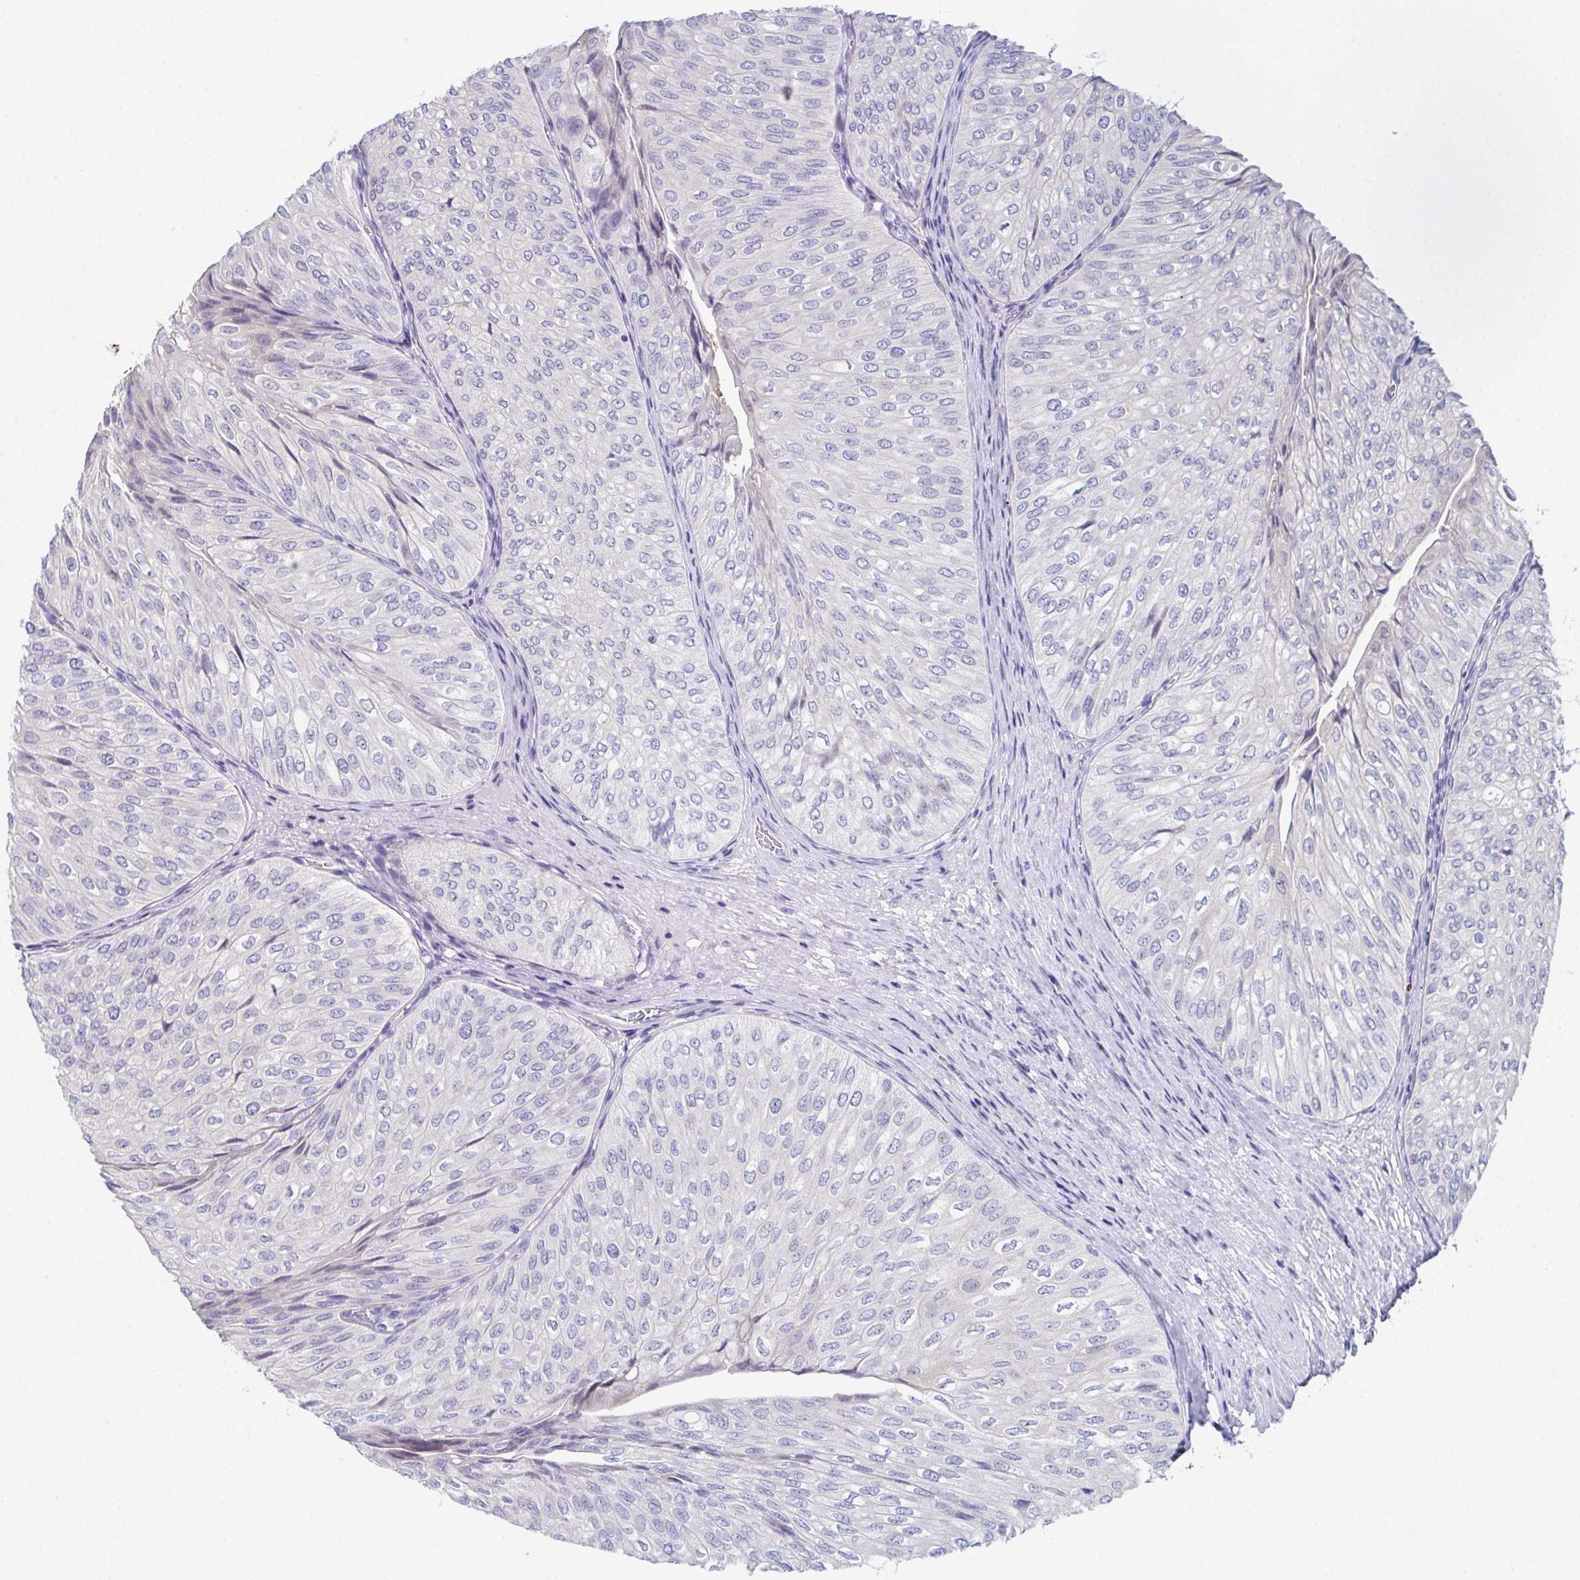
{"staining": {"intensity": "negative", "quantity": "none", "location": "none"}, "tissue": "urothelial cancer", "cell_type": "Tumor cells", "image_type": "cancer", "snomed": [{"axis": "morphology", "description": "Urothelial carcinoma, NOS"}, {"axis": "topography", "description": "Urinary bladder"}], "caption": "This image is of transitional cell carcinoma stained with immunohistochemistry to label a protein in brown with the nuclei are counter-stained blue. There is no staining in tumor cells.", "gene": "SSC4D", "patient": {"sex": "male", "age": 62}}